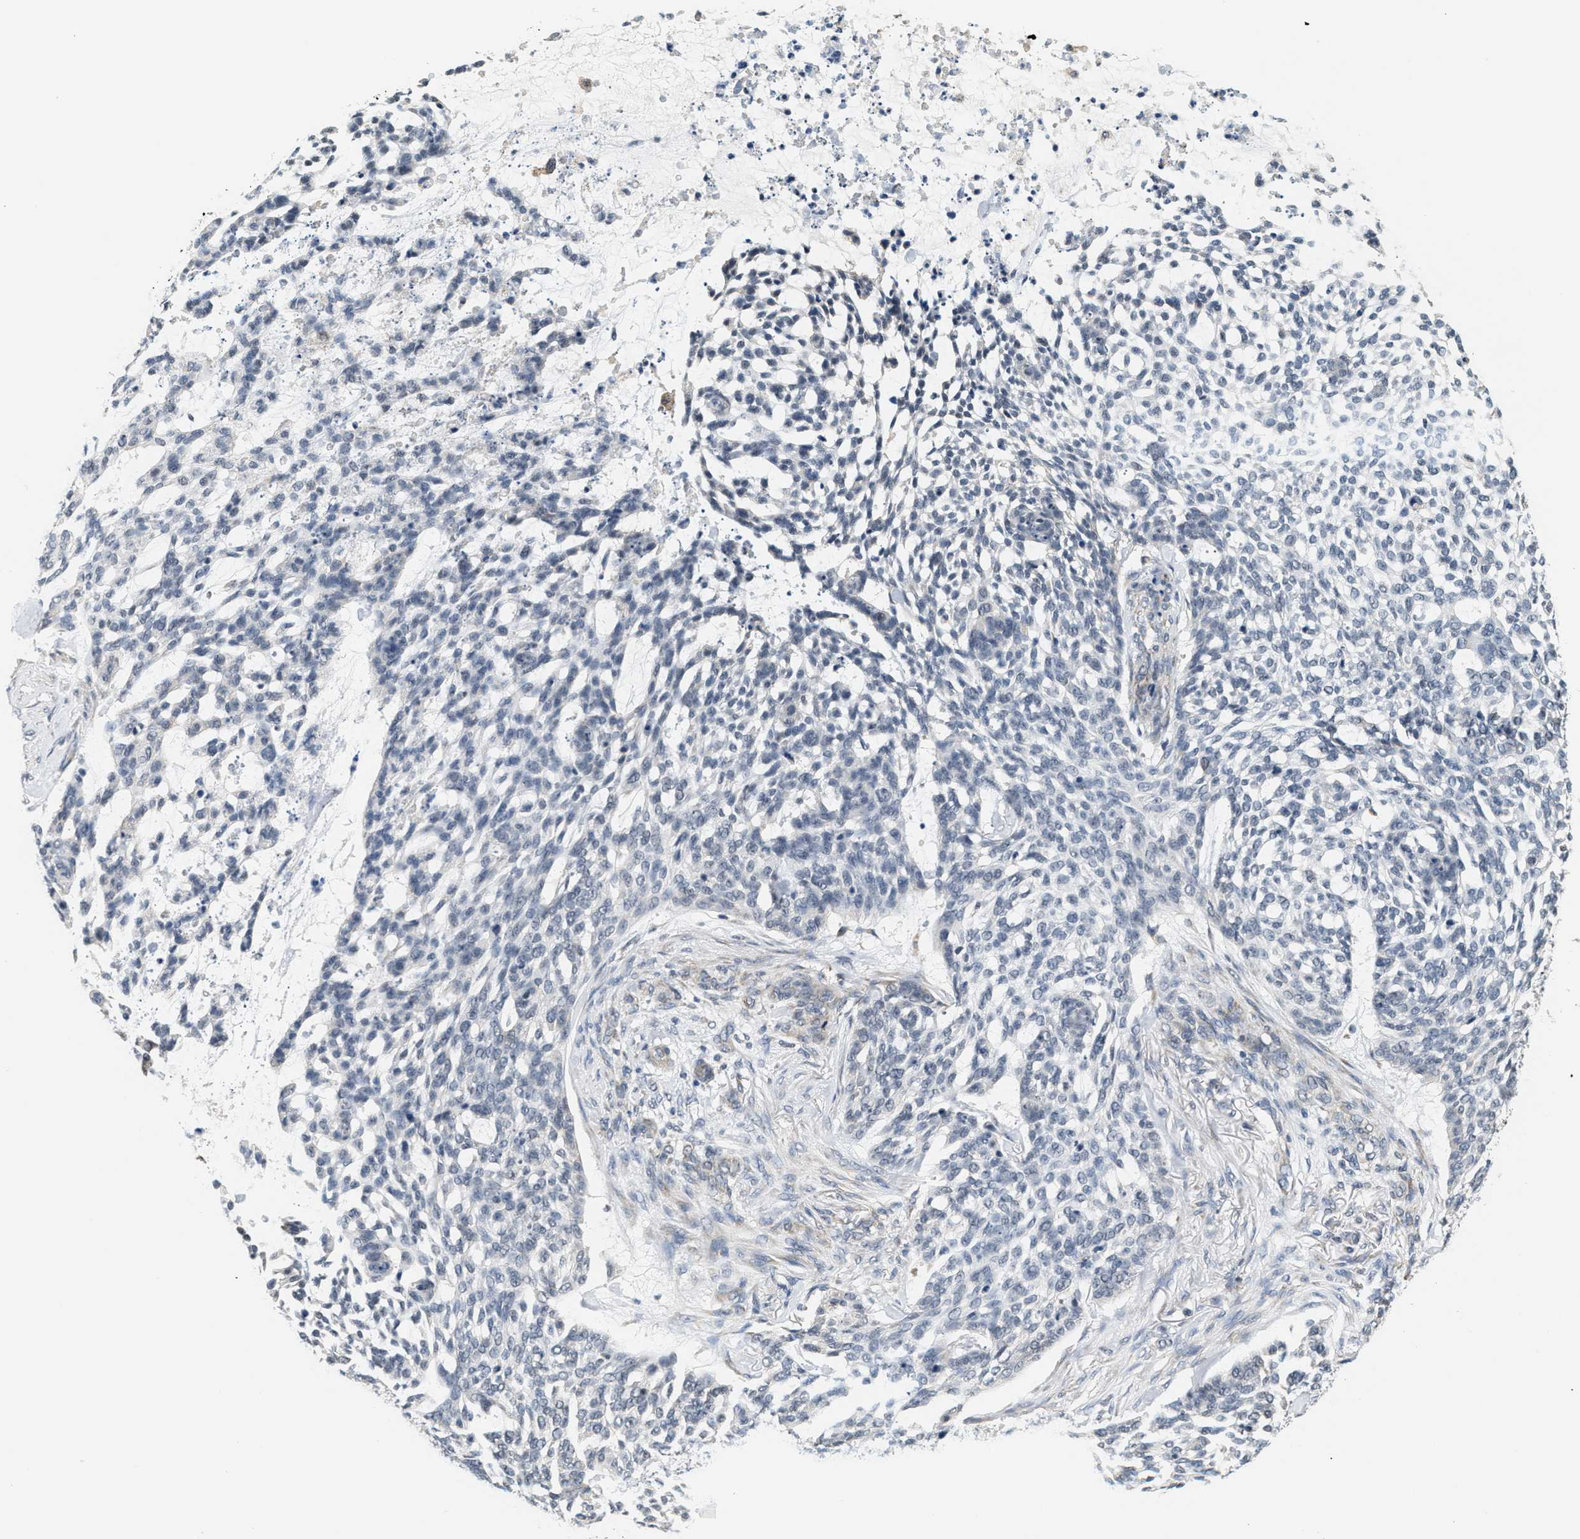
{"staining": {"intensity": "negative", "quantity": "none", "location": "none"}, "tissue": "skin cancer", "cell_type": "Tumor cells", "image_type": "cancer", "snomed": [{"axis": "morphology", "description": "Basal cell carcinoma"}, {"axis": "topography", "description": "Skin"}], "caption": "This is an immunohistochemistry (IHC) histopathology image of skin basal cell carcinoma. There is no staining in tumor cells.", "gene": "GIGYF1", "patient": {"sex": "female", "age": 64}}